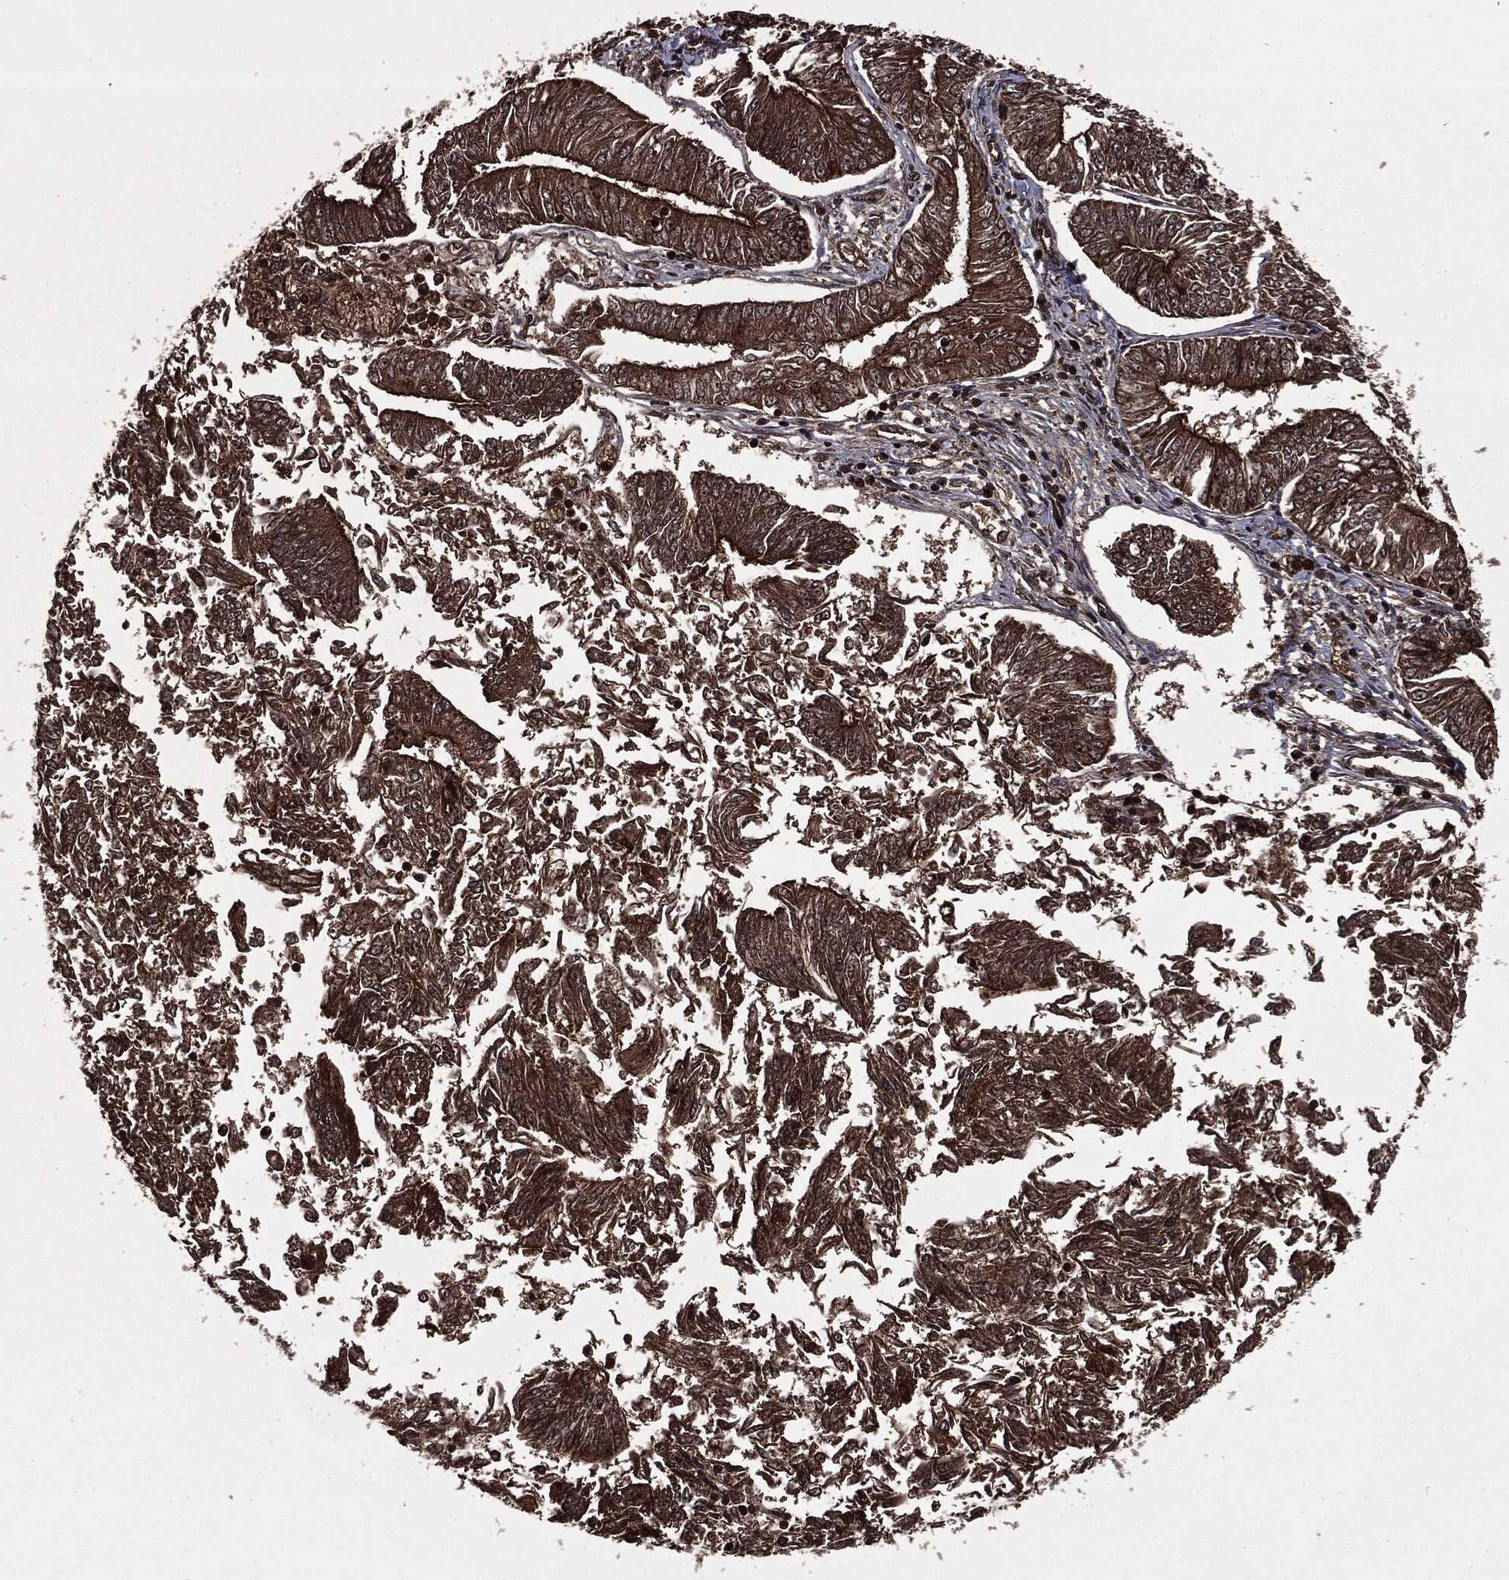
{"staining": {"intensity": "moderate", "quantity": ">75%", "location": "cytoplasmic/membranous"}, "tissue": "endometrial cancer", "cell_type": "Tumor cells", "image_type": "cancer", "snomed": [{"axis": "morphology", "description": "Adenocarcinoma, NOS"}, {"axis": "topography", "description": "Endometrium"}], "caption": "Protein expression analysis of endometrial adenocarcinoma exhibits moderate cytoplasmic/membranous staining in about >75% of tumor cells. The protein is shown in brown color, while the nuclei are stained blue.", "gene": "CARD6", "patient": {"sex": "female", "age": 58}}